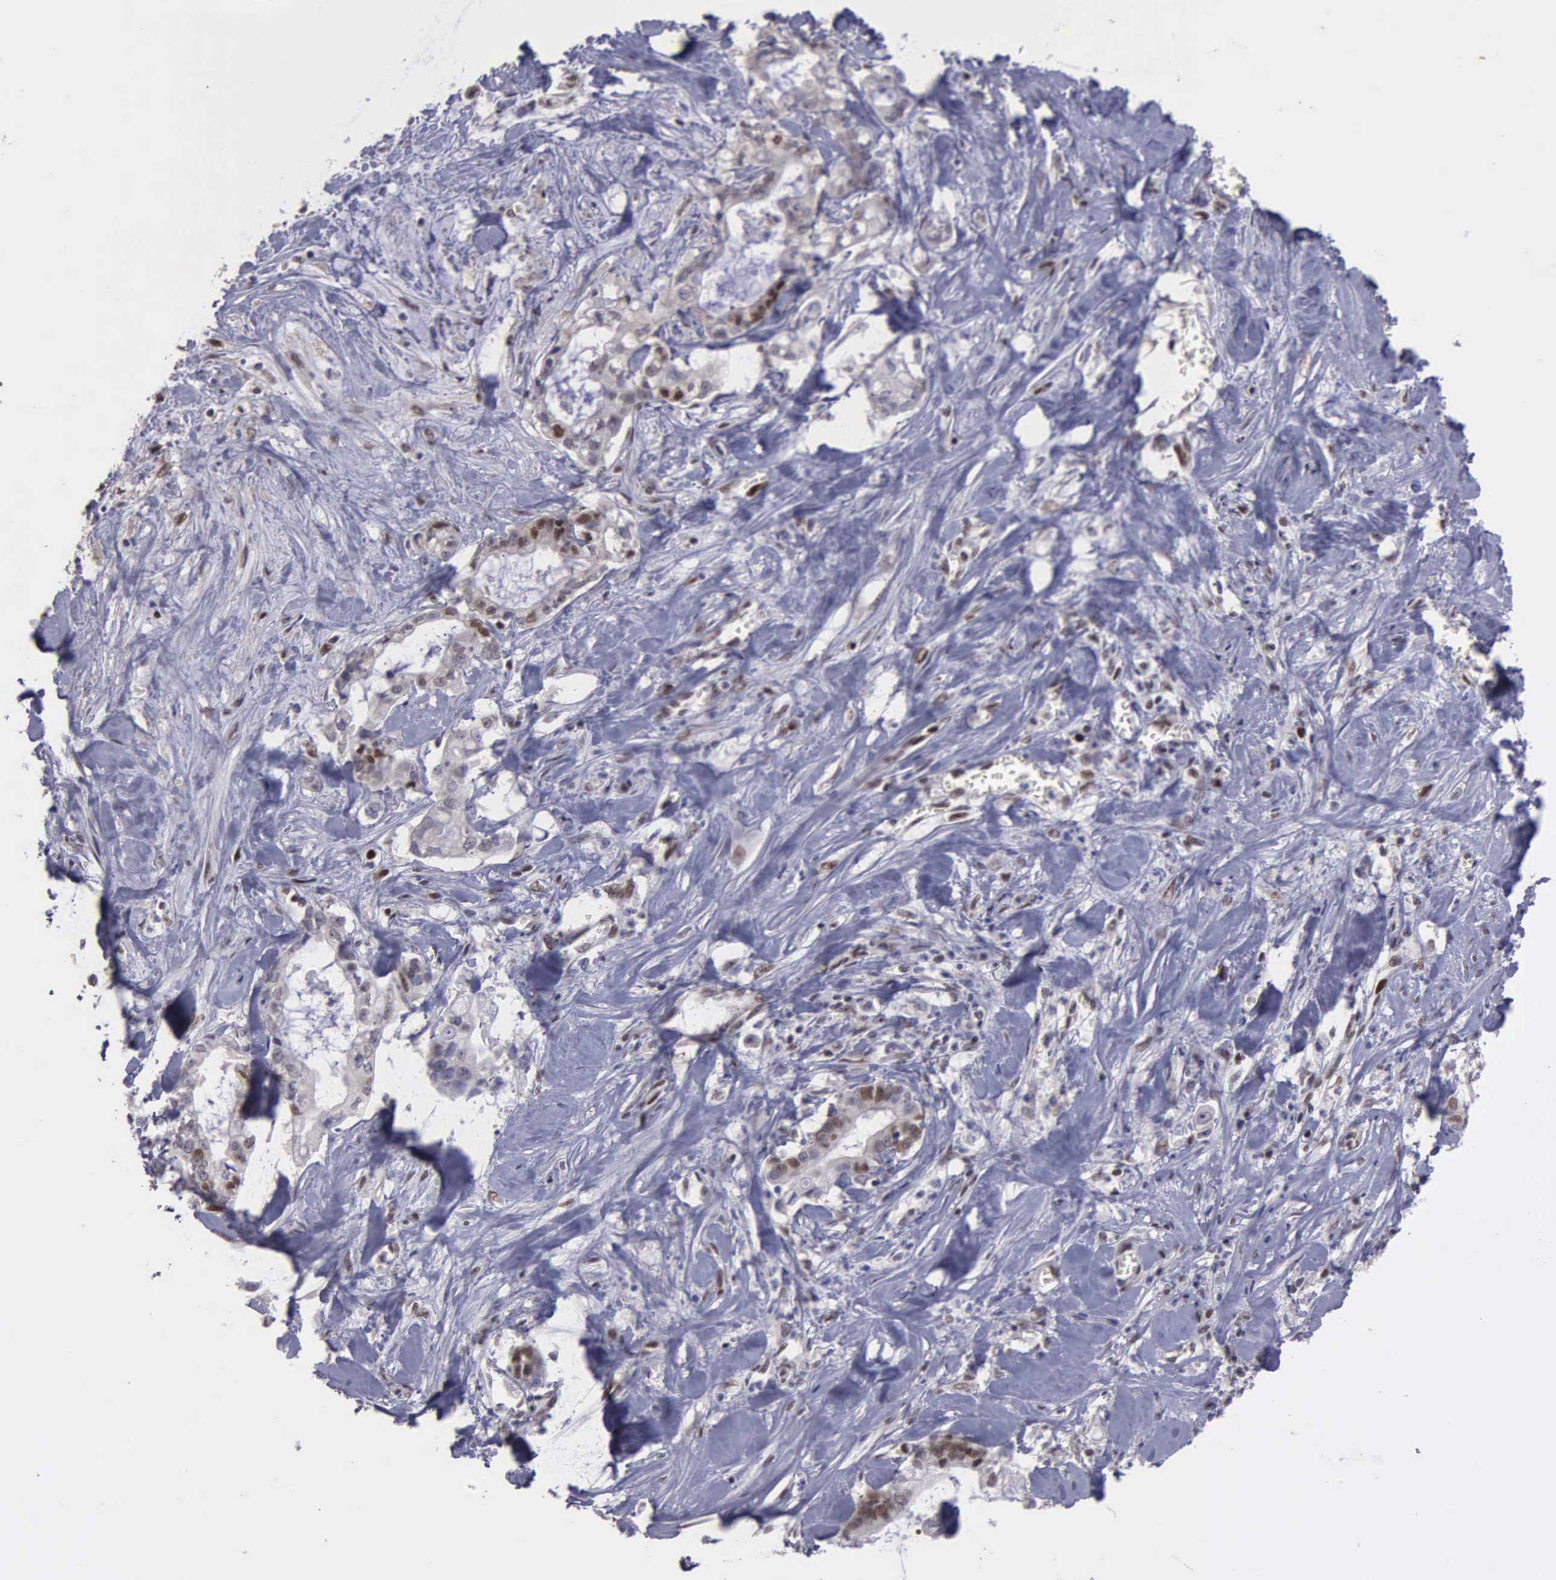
{"staining": {"intensity": "moderate", "quantity": "25%-75%", "location": "nuclear"}, "tissue": "liver cancer", "cell_type": "Tumor cells", "image_type": "cancer", "snomed": [{"axis": "morphology", "description": "Cholangiocarcinoma"}, {"axis": "topography", "description": "Liver"}], "caption": "An immunohistochemistry (IHC) micrograph of neoplastic tissue is shown. Protein staining in brown highlights moderate nuclear positivity in liver cancer within tumor cells.", "gene": "UBR7", "patient": {"sex": "male", "age": 57}}